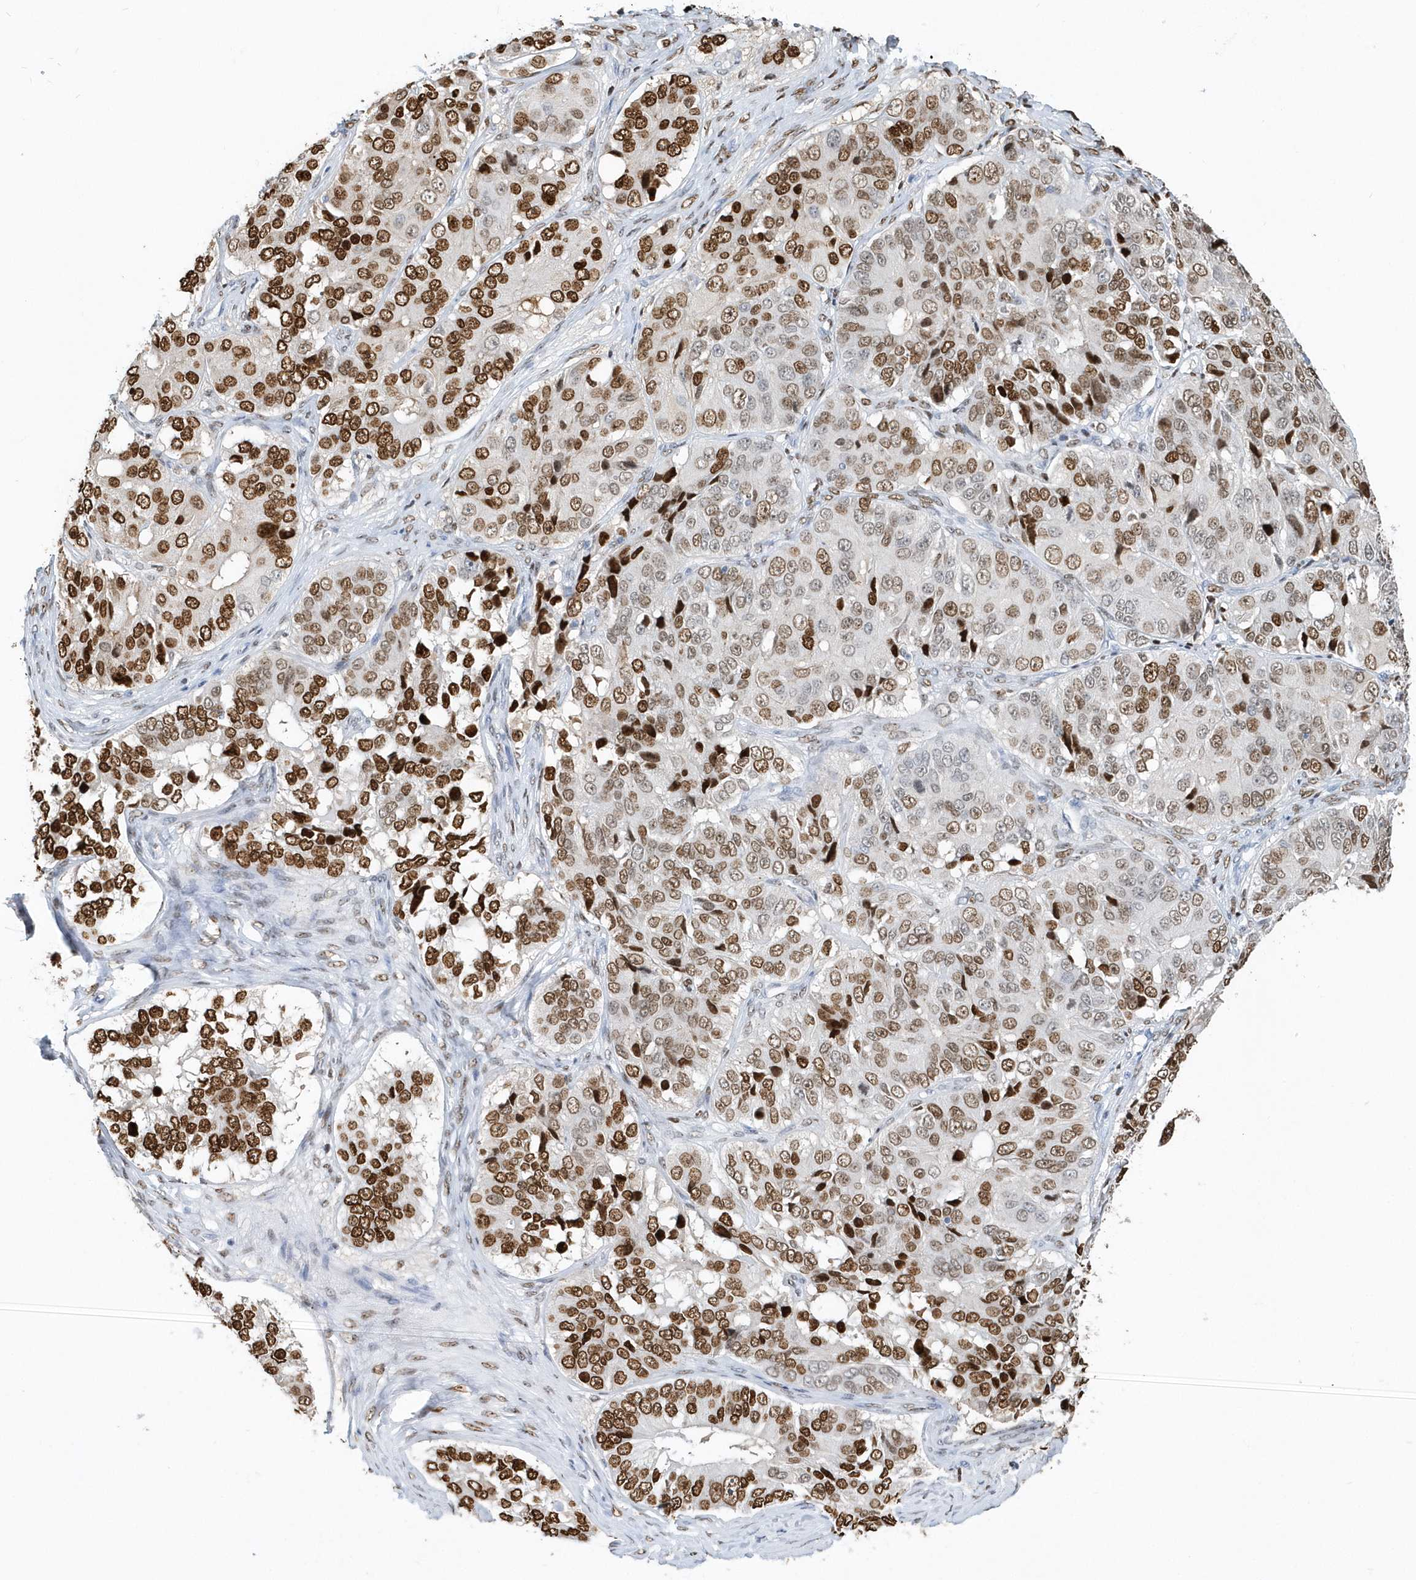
{"staining": {"intensity": "strong", "quantity": ">75%", "location": "nuclear"}, "tissue": "ovarian cancer", "cell_type": "Tumor cells", "image_type": "cancer", "snomed": [{"axis": "morphology", "description": "Carcinoma, endometroid"}, {"axis": "topography", "description": "Ovary"}], "caption": "Tumor cells show high levels of strong nuclear expression in approximately >75% of cells in endometroid carcinoma (ovarian). The protein is stained brown, and the nuclei are stained in blue (DAB IHC with brightfield microscopy, high magnification).", "gene": "MACROH2A2", "patient": {"sex": "female", "age": 51}}